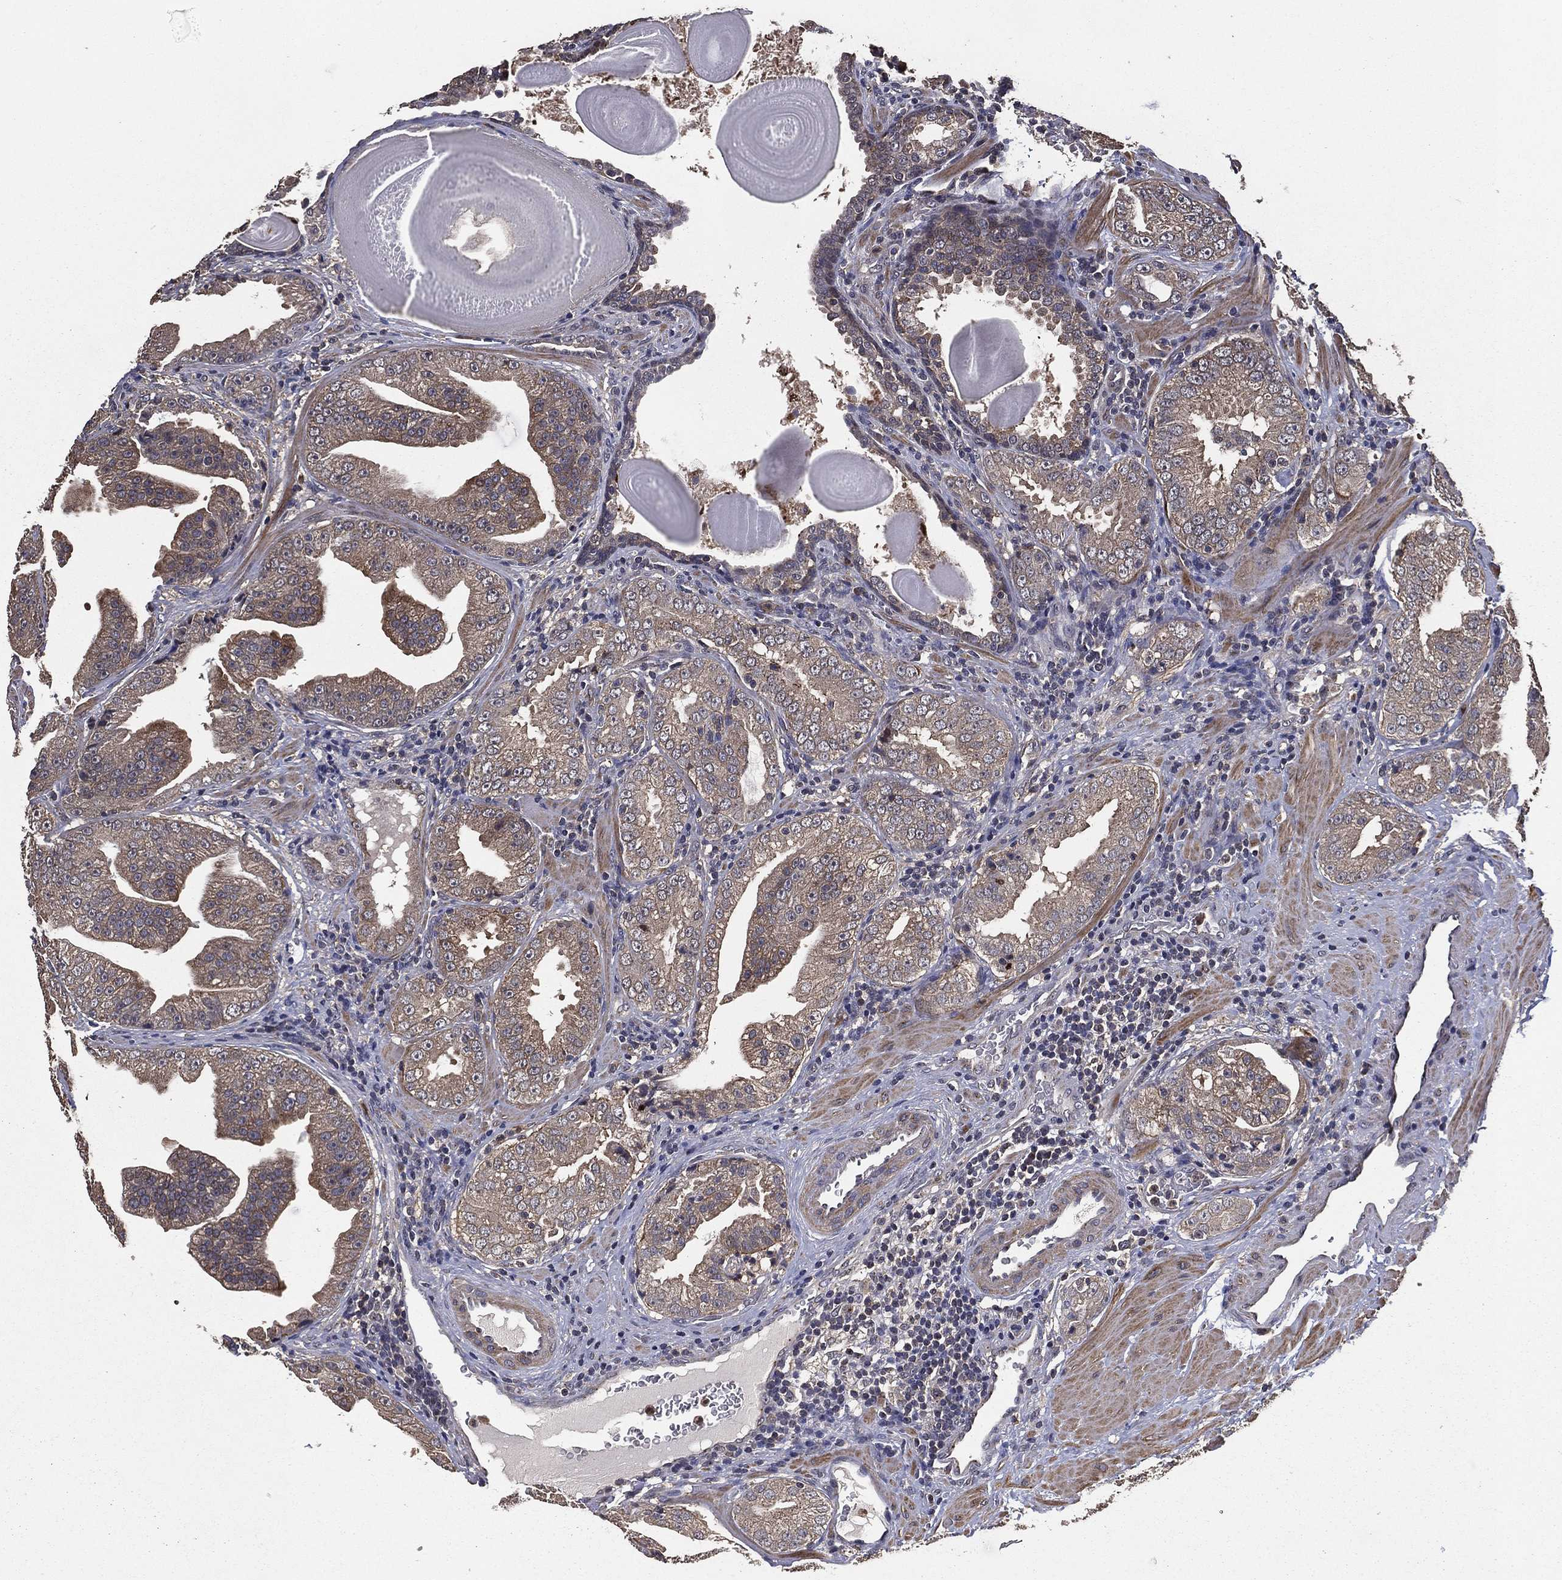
{"staining": {"intensity": "strong", "quantity": "25%-75%", "location": "cytoplasmic/membranous"}, "tissue": "prostate cancer", "cell_type": "Tumor cells", "image_type": "cancer", "snomed": [{"axis": "morphology", "description": "Adenocarcinoma, Low grade"}, {"axis": "topography", "description": "Prostate"}], "caption": "Strong cytoplasmic/membranous protein positivity is appreciated in about 25%-75% of tumor cells in prostate cancer (low-grade adenocarcinoma).", "gene": "PCNT", "patient": {"sex": "male", "age": 62}}